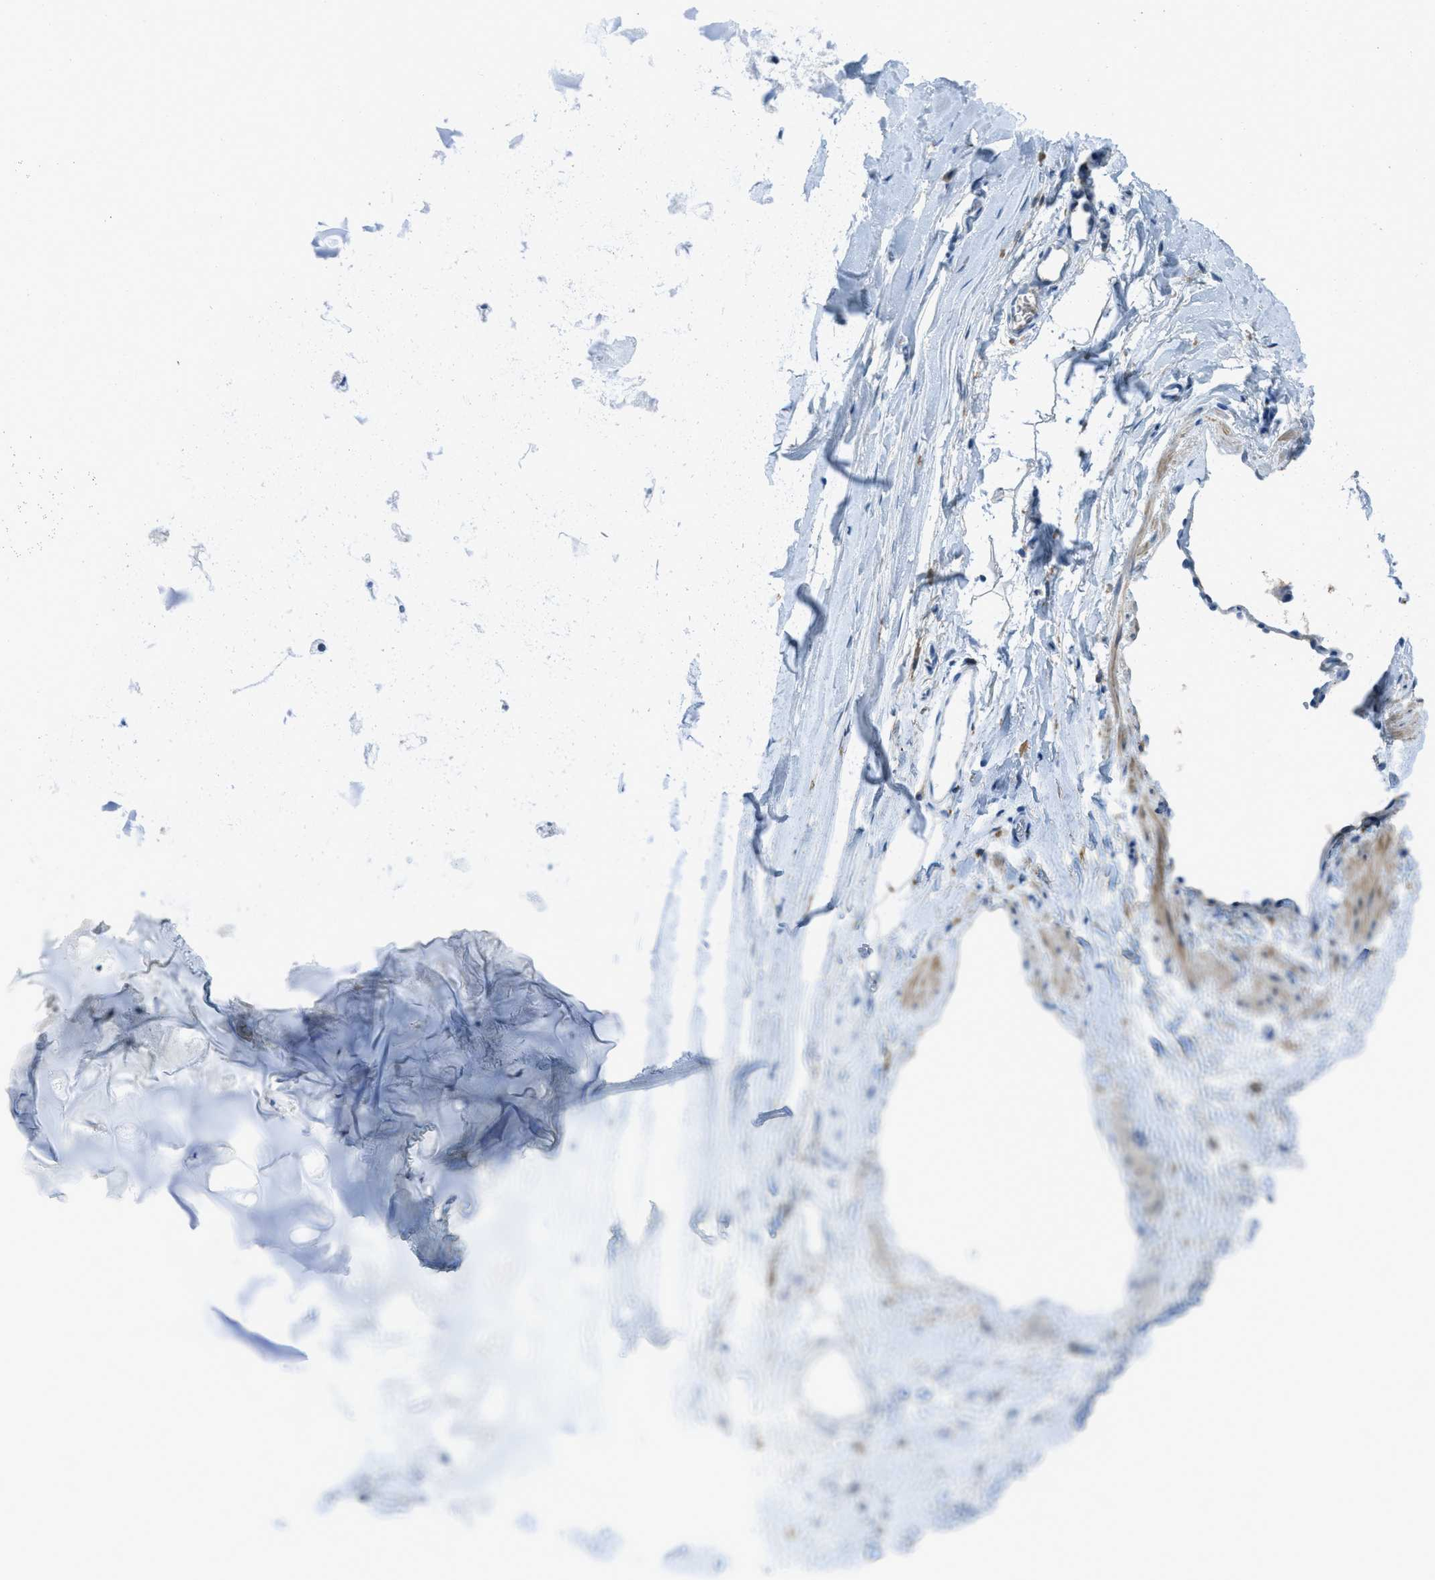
{"staining": {"intensity": "negative", "quantity": "none", "location": "none"}, "tissue": "adipose tissue", "cell_type": "Adipocytes", "image_type": "normal", "snomed": [{"axis": "morphology", "description": "Normal tissue, NOS"}, {"axis": "topography", "description": "Cartilage tissue"}, {"axis": "topography", "description": "Bronchus"}], "caption": "DAB (3,3'-diaminobenzidine) immunohistochemical staining of unremarkable adipose tissue shows no significant expression in adipocytes.", "gene": "KLHL8", "patient": {"sex": "female", "age": 53}}